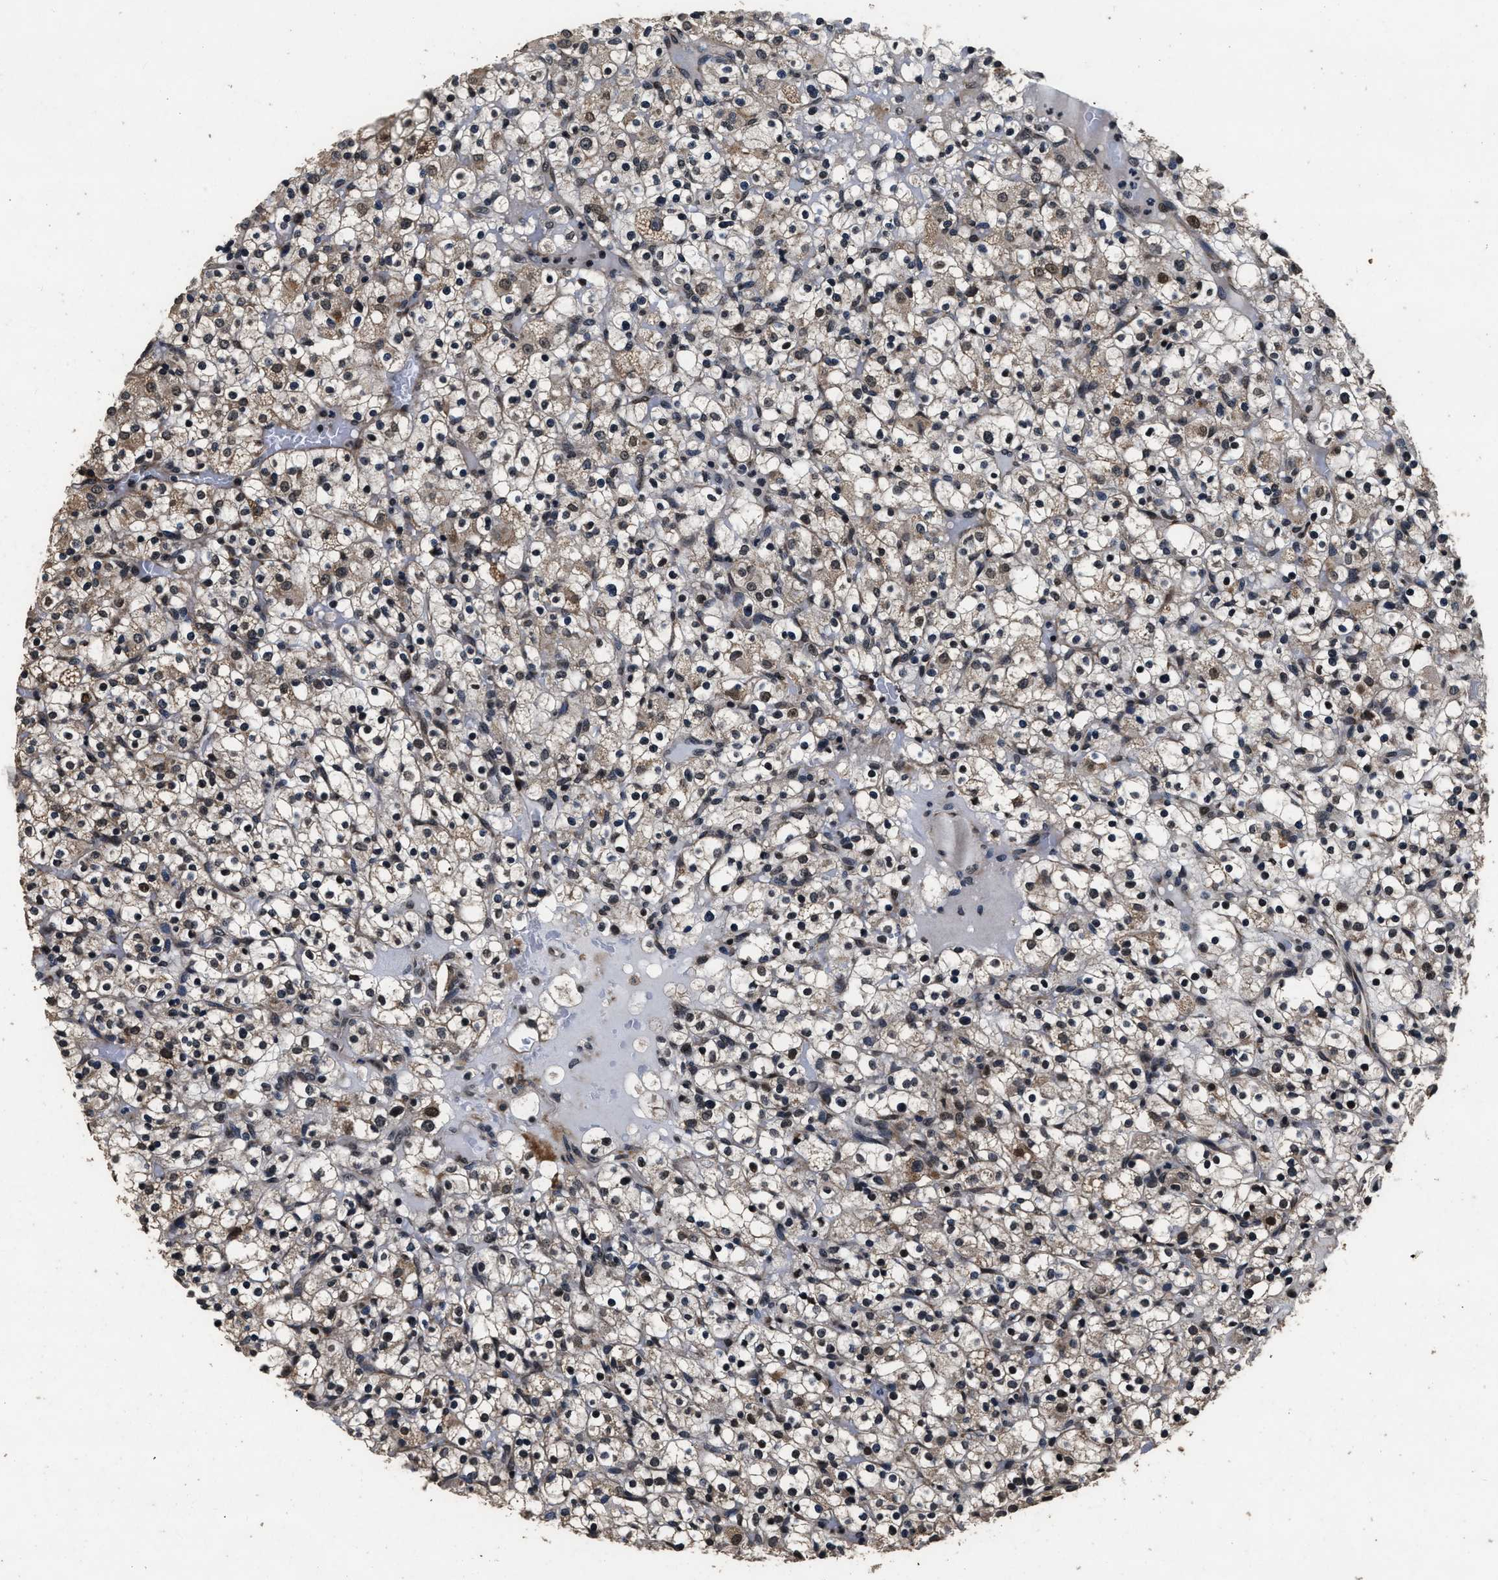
{"staining": {"intensity": "strong", "quantity": "25%-75%", "location": "nuclear"}, "tissue": "renal cancer", "cell_type": "Tumor cells", "image_type": "cancer", "snomed": [{"axis": "morphology", "description": "Normal tissue, NOS"}, {"axis": "morphology", "description": "Adenocarcinoma, NOS"}, {"axis": "topography", "description": "Kidney"}], "caption": "Immunohistochemistry (IHC) (DAB) staining of renal adenocarcinoma displays strong nuclear protein expression in about 25%-75% of tumor cells.", "gene": "CSTF1", "patient": {"sex": "female", "age": 72}}